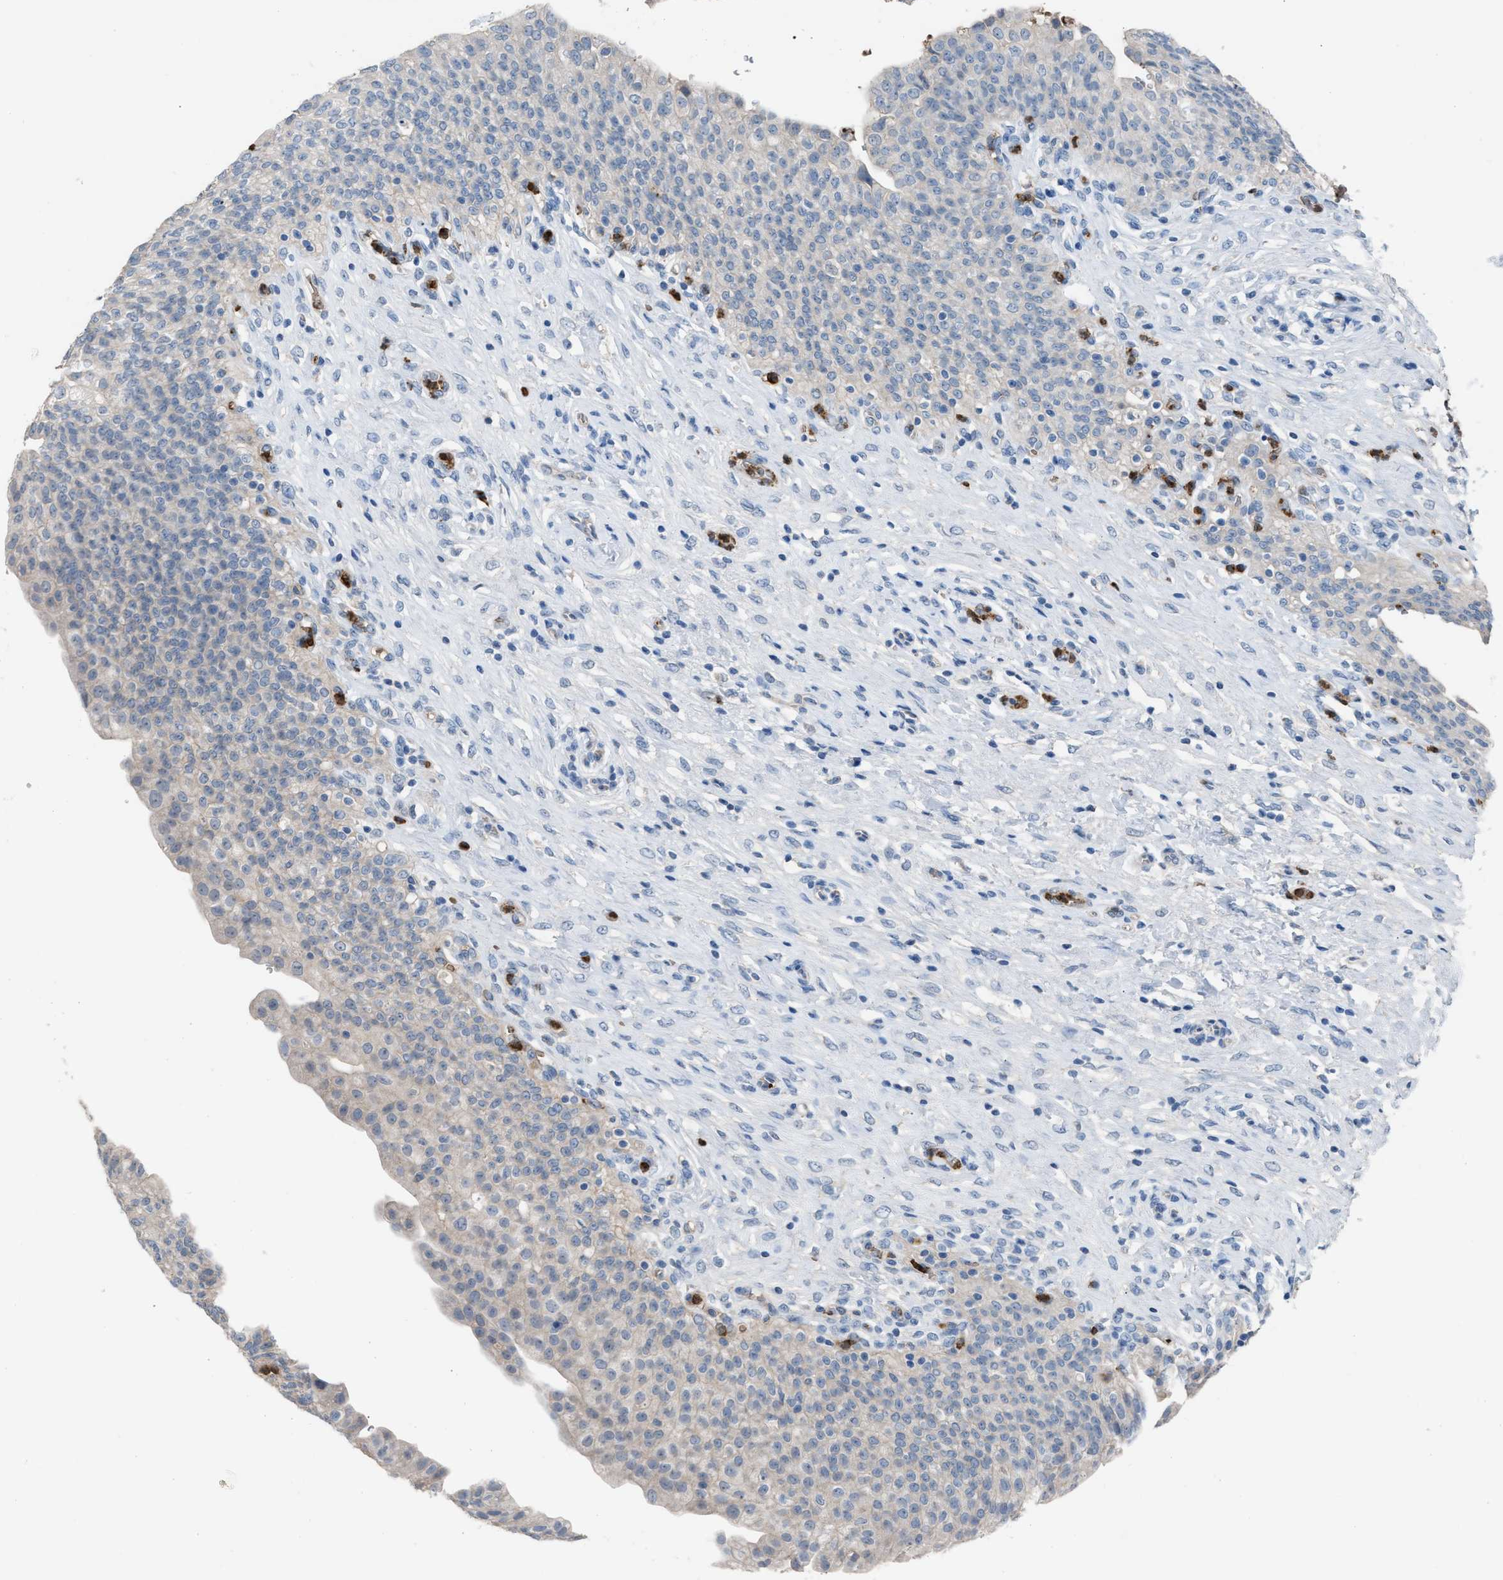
{"staining": {"intensity": "negative", "quantity": "none", "location": "none"}, "tissue": "urinary bladder", "cell_type": "Urothelial cells", "image_type": "normal", "snomed": [{"axis": "morphology", "description": "Urothelial carcinoma, High grade"}, {"axis": "topography", "description": "Urinary bladder"}], "caption": "Immunohistochemistry (IHC) image of unremarkable human urinary bladder stained for a protein (brown), which reveals no positivity in urothelial cells. Nuclei are stained in blue.", "gene": "CFAP77", "patient": {"sex": "male", "age": 46}}